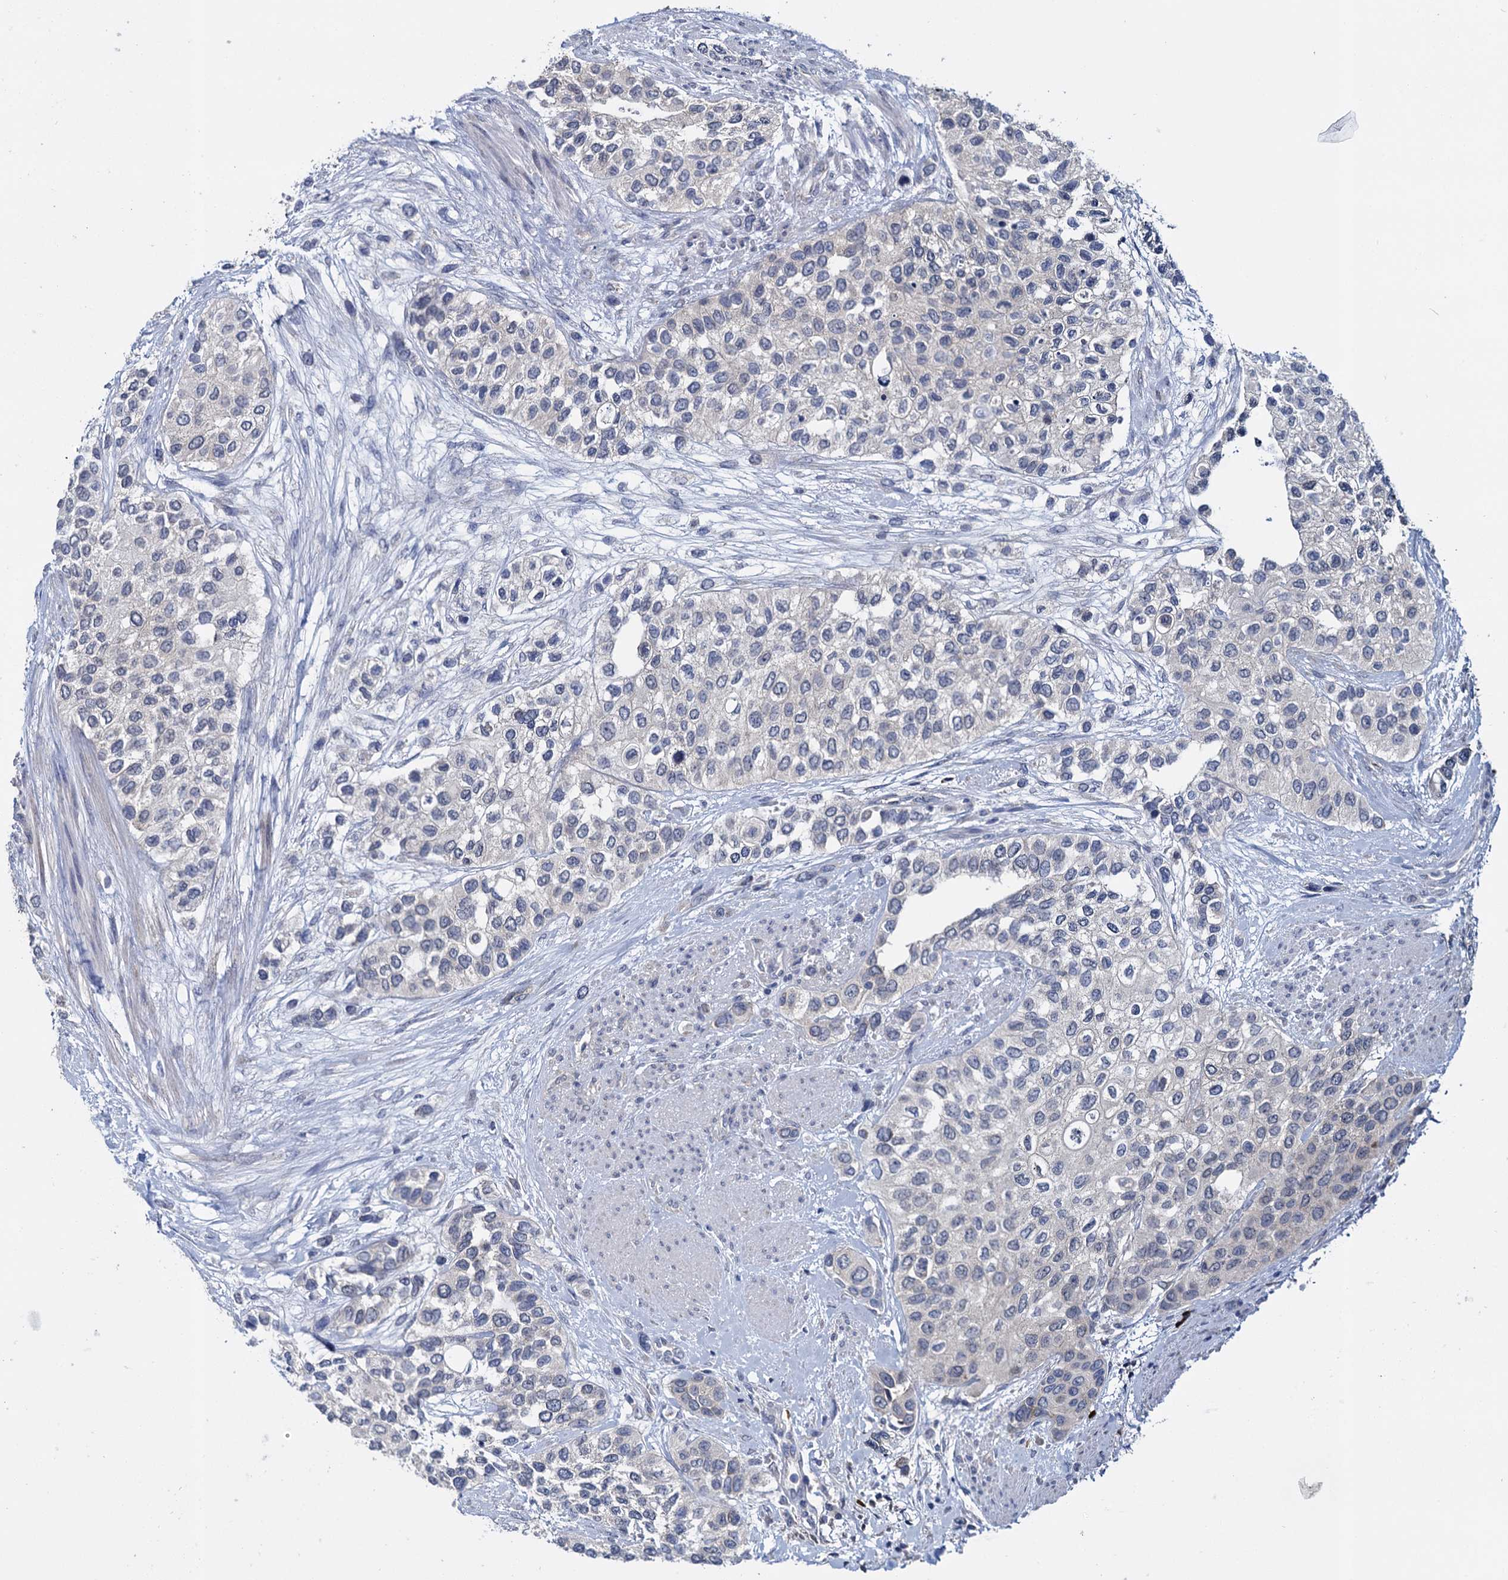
{"staining": {"intensity": "negative", "quantity": "none", "location": "none"}, "tissue": "urothelial cancer", "cell_type": "Tumor cells", "image_type": "cancer", "snomed": [{"axis": "morphology", "description": "Normal tissue, NOS"}, {"axis": "morphology", "description": "Urothelial carcinoma, High grade"}, {"axis": "topography", "description": "Vascular tissue"}, {"axis": "topography", "description": "Urinary bladder"}], "caption": "A high-resolution image shows immunohistochemistry staining of high-grade urothelial carcinoma, which shows no significant positivity in tumor cells.", "gene": "GSTM2", "patient": {"sex": "female", "age": 56}}